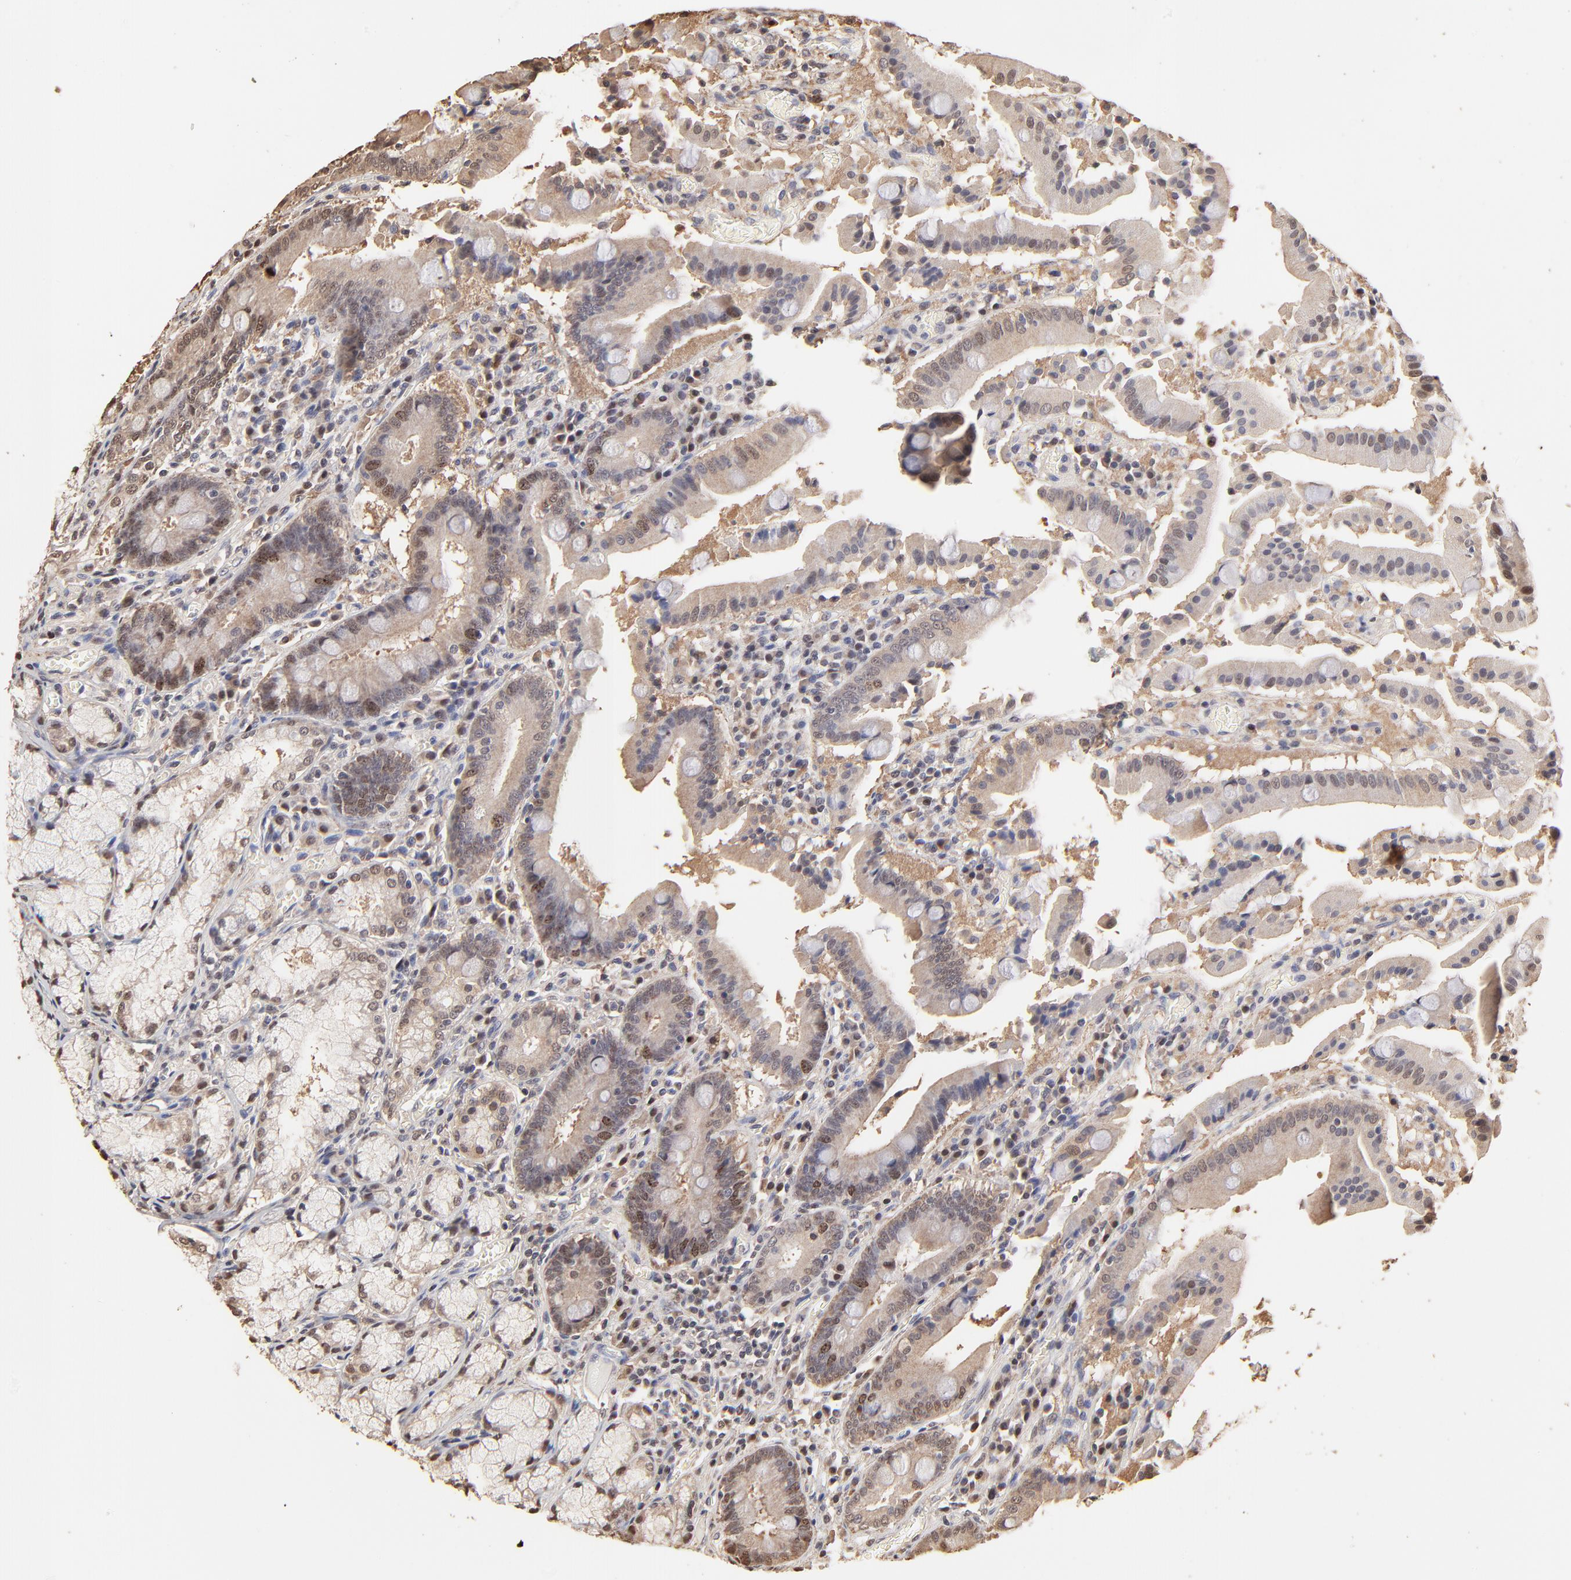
{"staining": {"intensity": "moderate", "quantity": "25%-75%", "location": "cytoplasmic/membranous,nuclear"}, "tissue": "stomach", "cell_type": "Glandular cells", "image_type": "normal", "snomed": [{"axis": "morphology", "description": "Normal tissue, NOS"}, {"axis": "topography", "description": "Stomach, lower"}], "caption": "This photomicrograph exhibits immunohistochemistry (IHC) staining of unremarkable stomach, with medium moderate cytoplasmic/membranous,nuclear staining in about 25%-75% of glandular cells.", "gene": "BIRC5", "patient": {"sex": "male", "age": 56}}